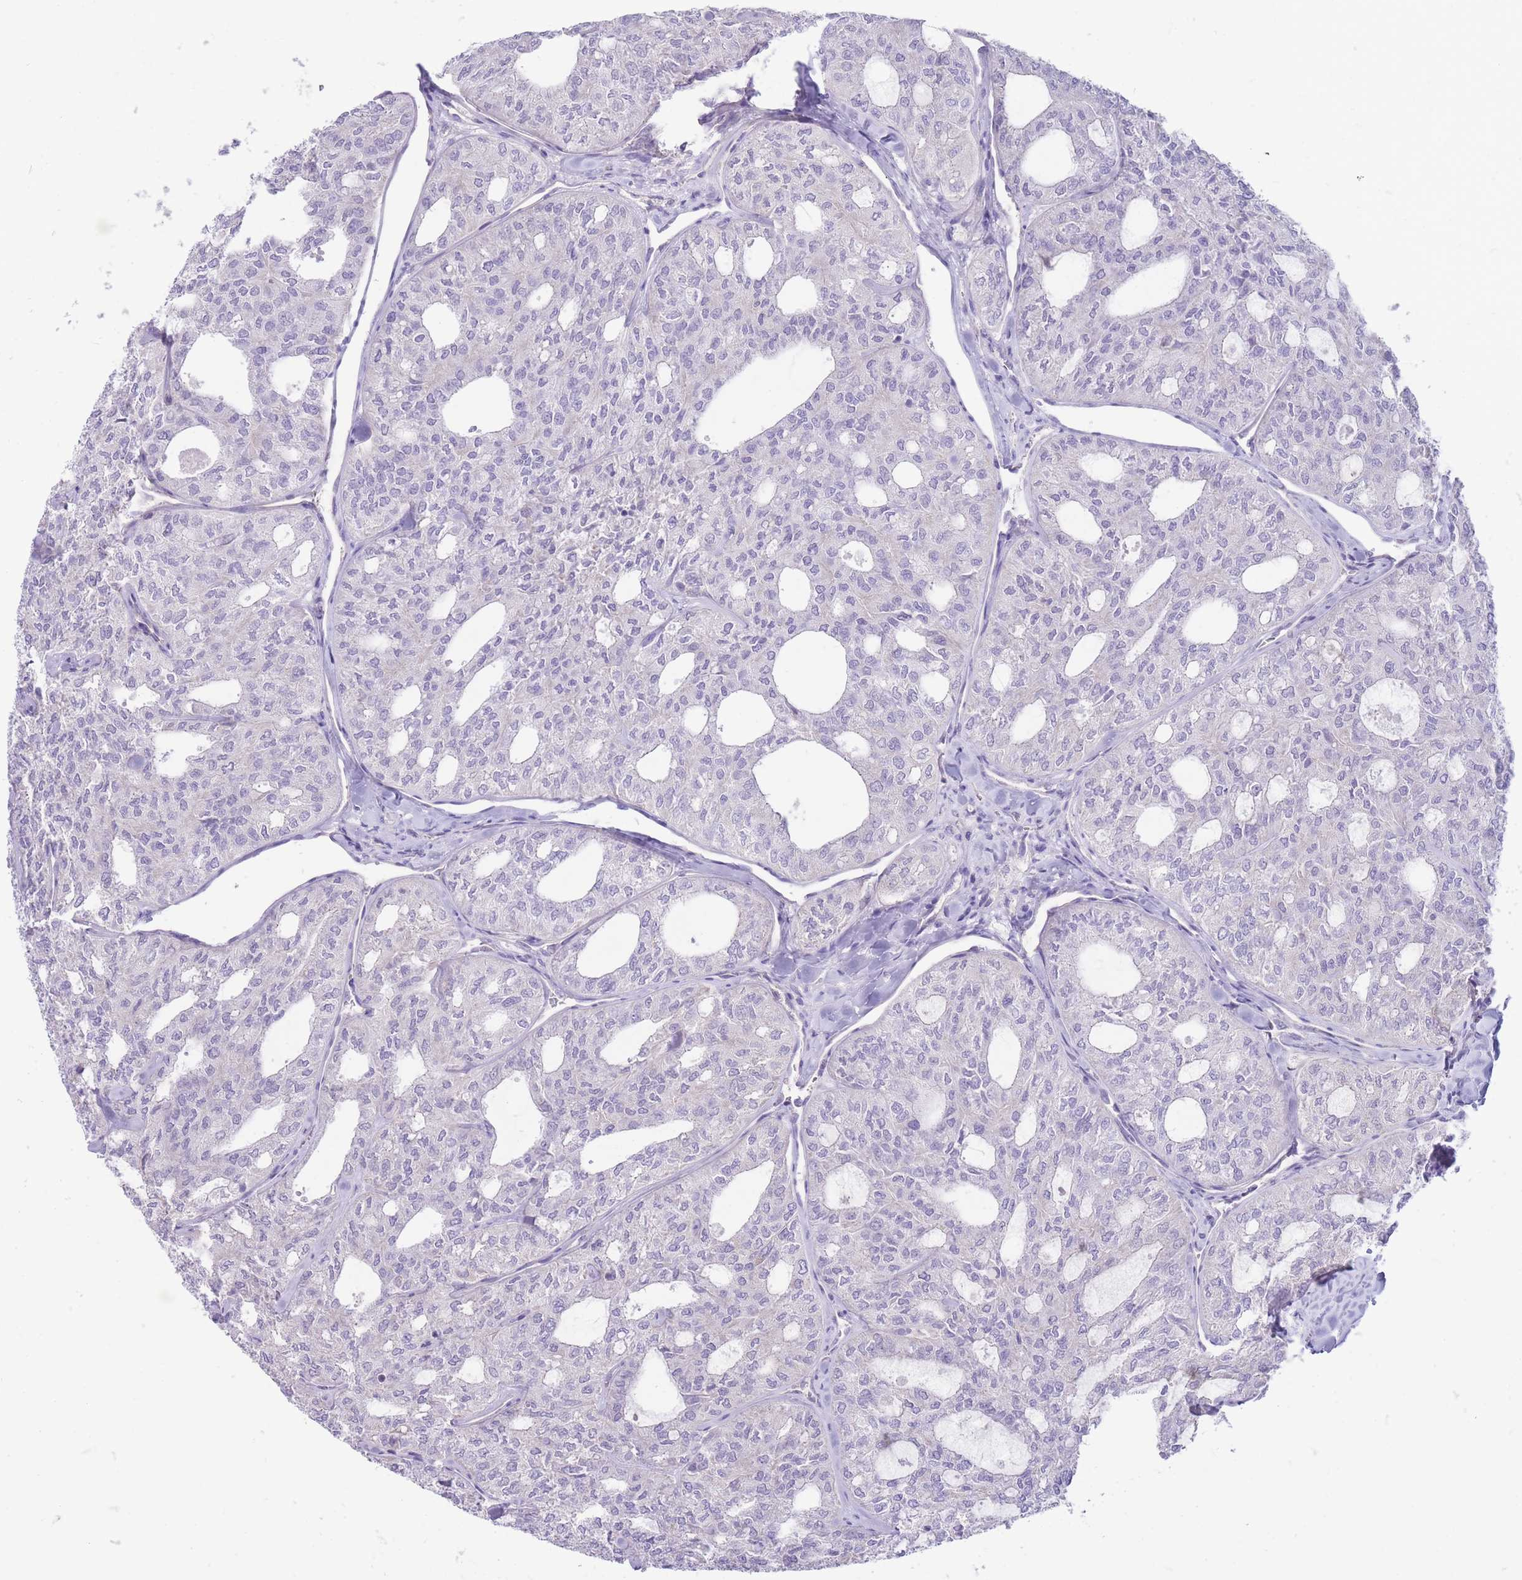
{"staining": {"intensity": "negative", "quantity": "none", "location": "none"}, "tissue": "thyroid cancer", "cell_type": "Tumor cells", "image_type": "cancer", "snomed": [{"axis": "morphology", "description": "Follicular adenoma carcinoma, NOS"}, {"axis": "topography", "description": "Thyroid gland"}], "caption": "Human thyroid cancer (follicular adenoma carcinoma) stained for a protein using immunohistochemistry (IHC) exhibits no positivity in tumor cells.", "gene": "ERICH4", "patient": {"sex": "male", "age": 75}}